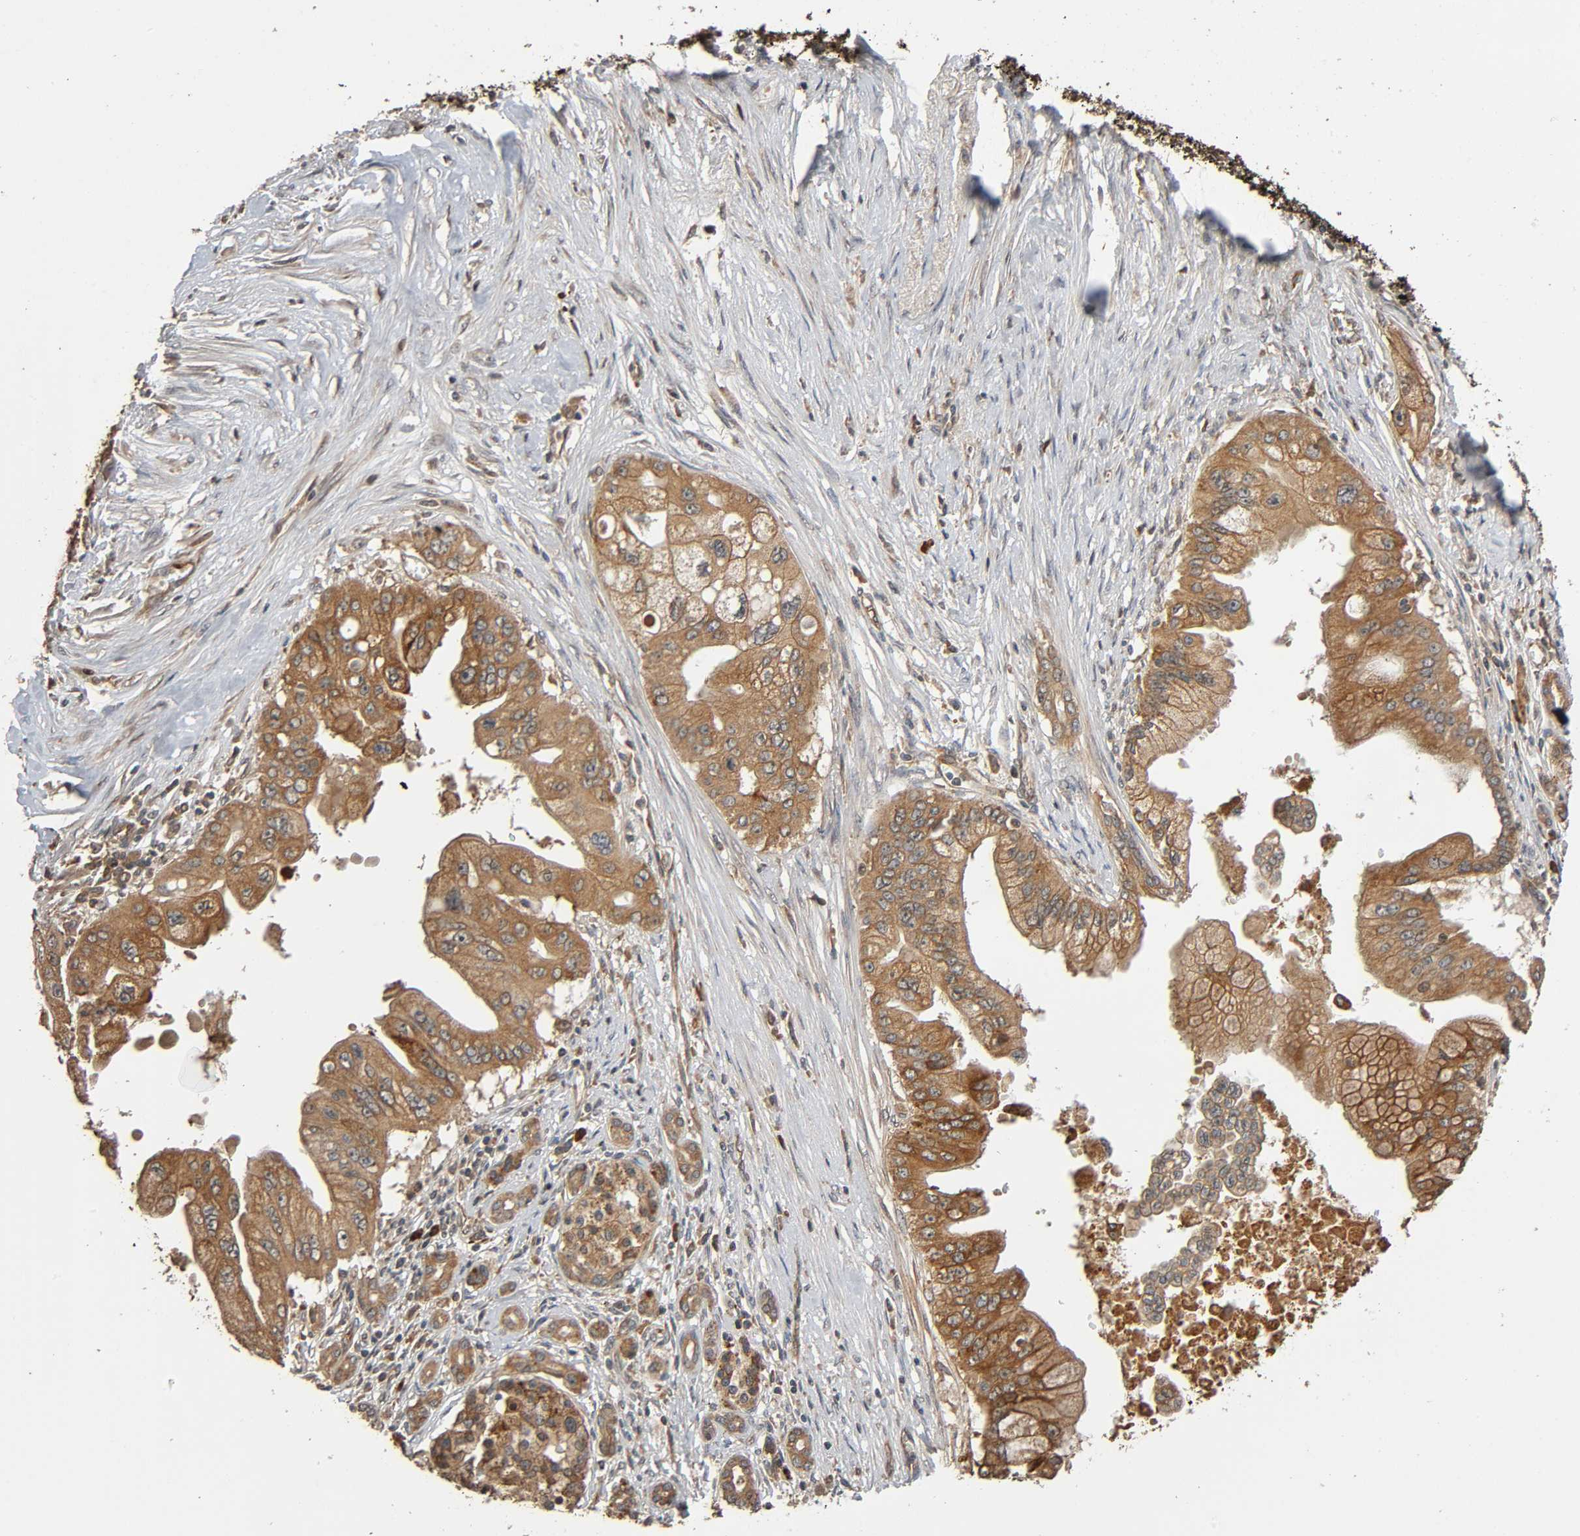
{"staining": {"intensity": "strong", "quantity": ">75%", "location": "cytoplasmic/membranous"}, "tissue": "pancreatic cancer", "cell_type": "Tumor cells", "image_type": "cancer", "snomed": [{"axis": "morphology", "description": "Adenocarcinoma, NOS"}, {"axis": "topography", "description": "Pancreas"}], "caption": "A brown stain shows strong cytoplasmic/membranous expression of a protein in human adenocarcinoma (pancreatic) tumor cells.", "gene": "MAP3K8", "patient": {"sex": "male", "age": 59}}